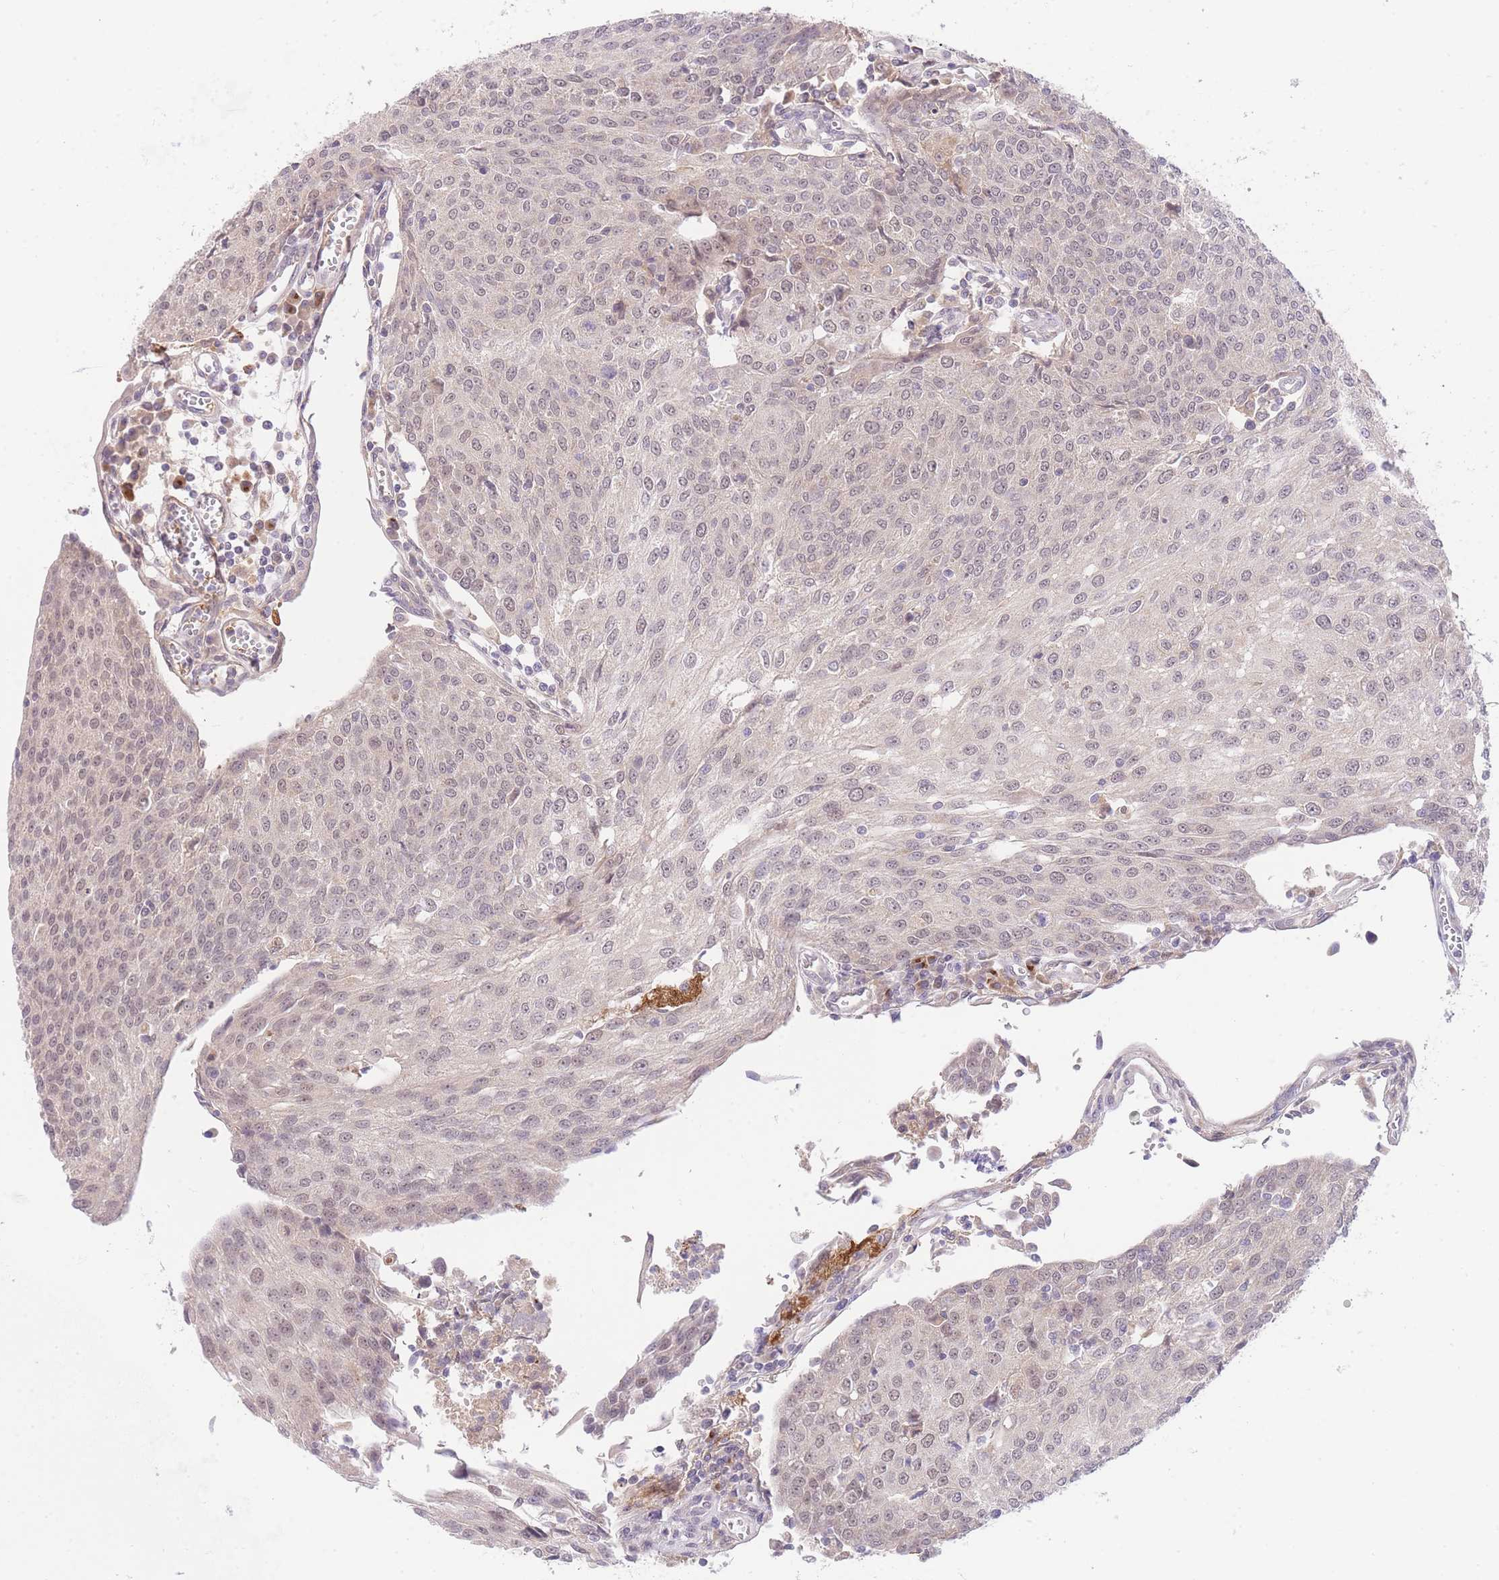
{"staining": {"intensity": "weak", "quantity": "<25%", "location": "nuclear"}, "tissue": "urothelial cancer", "cell_type": "Tumor cells", "image_type": "cancer", "snomed": [{"axis": "morphology", "description": "Urothelial carcinoma, High grade"}, {"axis": "topography", "description": "Urinary bladder"}], "caption": "DAB immunohistochemical staining of urothelial carcinoma (high-grade) demonstrates no significant positivity in tumor cells.", "gene": "SLC25A33", "patient": {"sex": "female", "age": 85}}